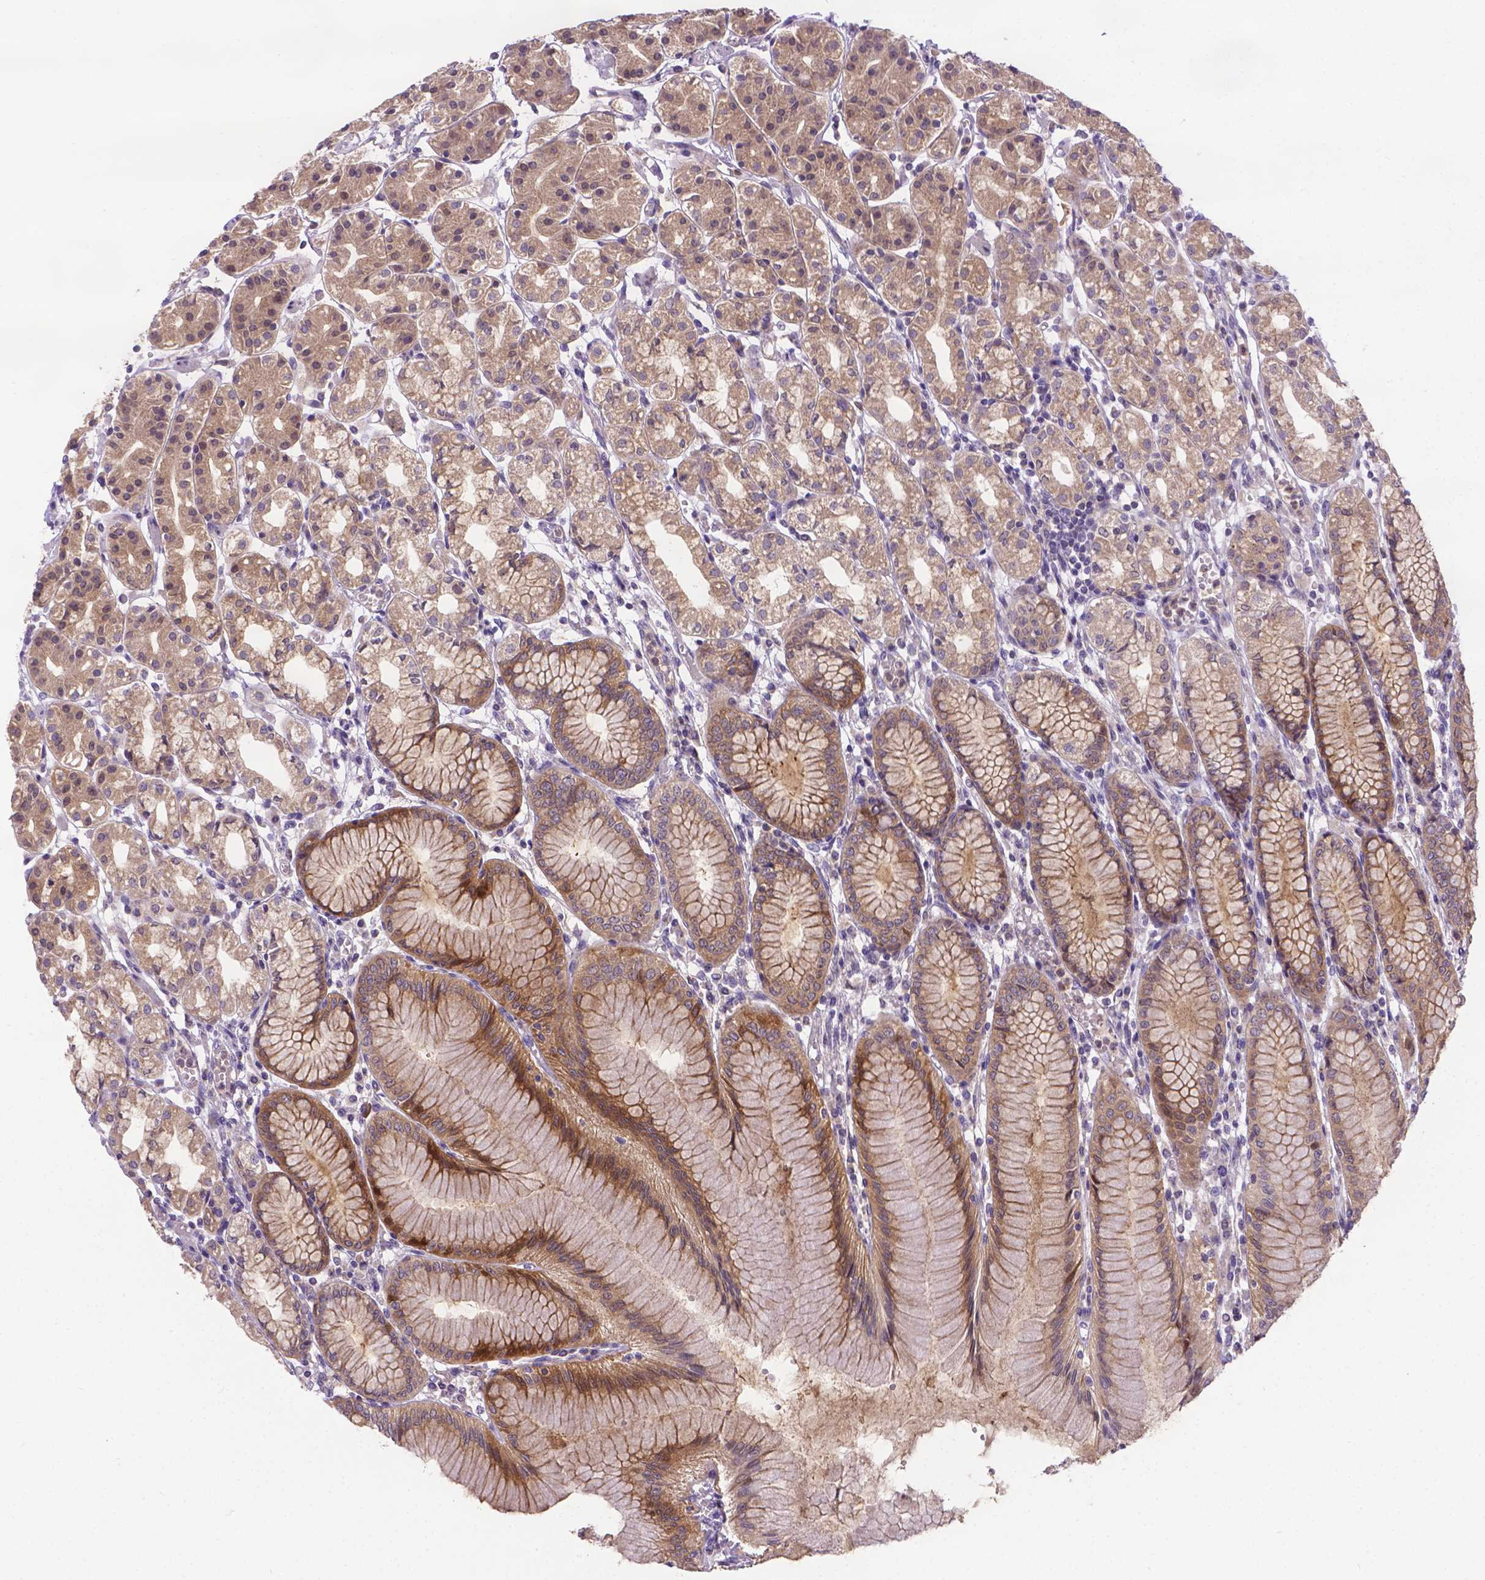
{"staining": {"intensity": "moderate", "quantity": ">75%", "location": "cytoplasmic/membranous"}, "tissue": "stomach", "cell_type": "Glandular cells", "image_type": "normal", "snomed": [{"axis": "morphology", "description": "Normal tissue, NOS"}, {"axis": "topography", "description": "Skeletal muscle"}, {"axis": "topography", "description": "Stomach"}], "caption": "IHC staining of normal stomach, which displays medium levels of moderate cytoplasmic/membranous staining in approximately >75% of glandular cells indicating moderate cytoplasmic/membranous protein expression. The staining was performed using DAB (brown) for protein detection and nuclei were counterstained in hematoxylin (blue).", "gene": "TM4SF18", "patient": {"sex": "female", "age": 57}}